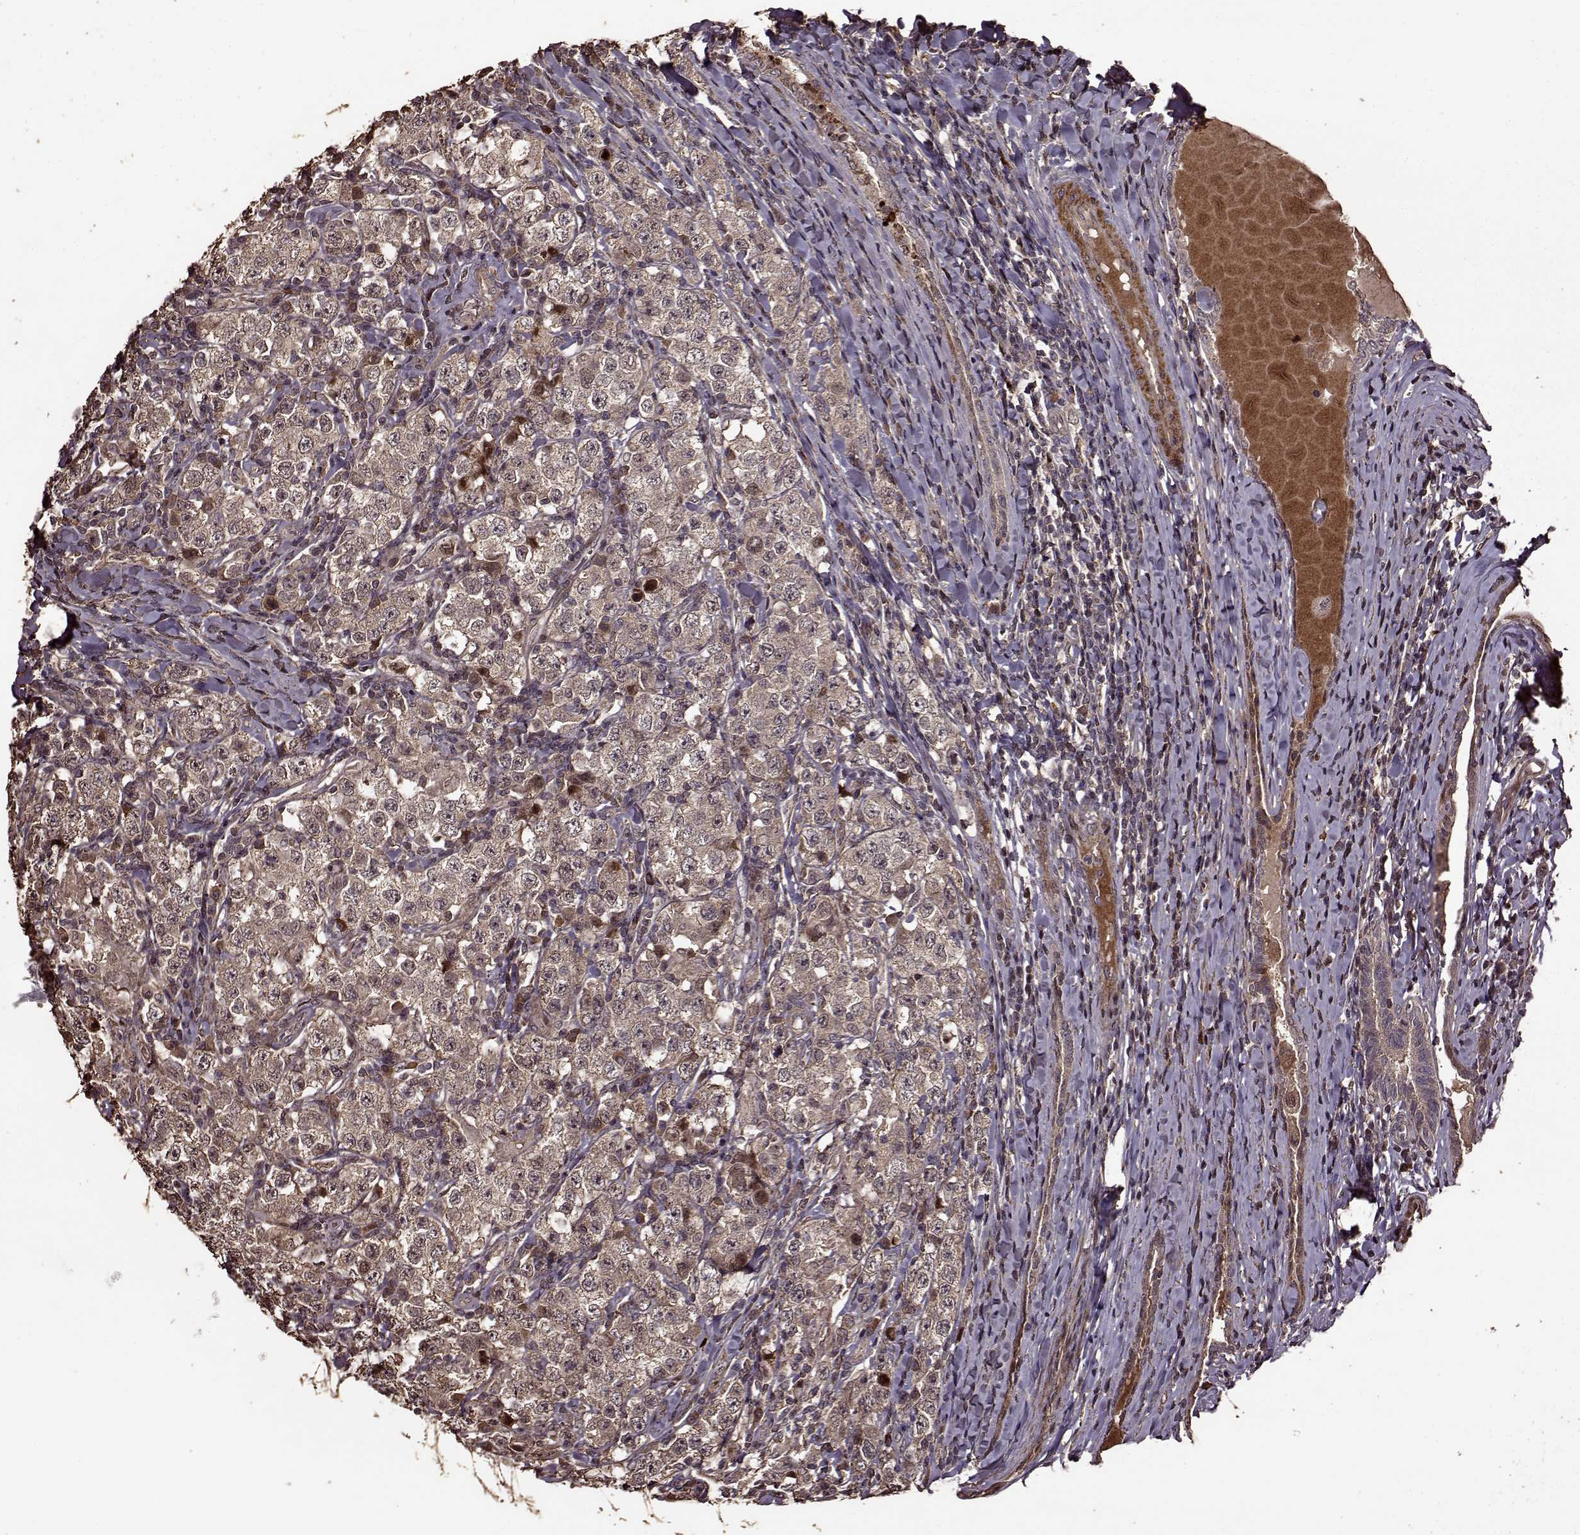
{"staining": {"intensity": "weak", "quantity": "25%-75%", "location": "cytoplasmic/membranous"}, "tissue": "testis cancer", "cell_type": "Tumor cells", "image_type": "cancer", "snomed": [{"axis": "morphology", "description": "Seminoma, NOS"}, {"axis": "morphology", "description": "Carcinoma, Embryonal, NOS"}, {"axis": "topography", "description": "Testis"}], "caption": "IHC of human testis seminoma displays low levels of weak cytoplasmic/membranous positivity in about 25%-75% of tumor cells.", "gene": "FBXW11", "patient": {"sex": "male", "age": 41}}